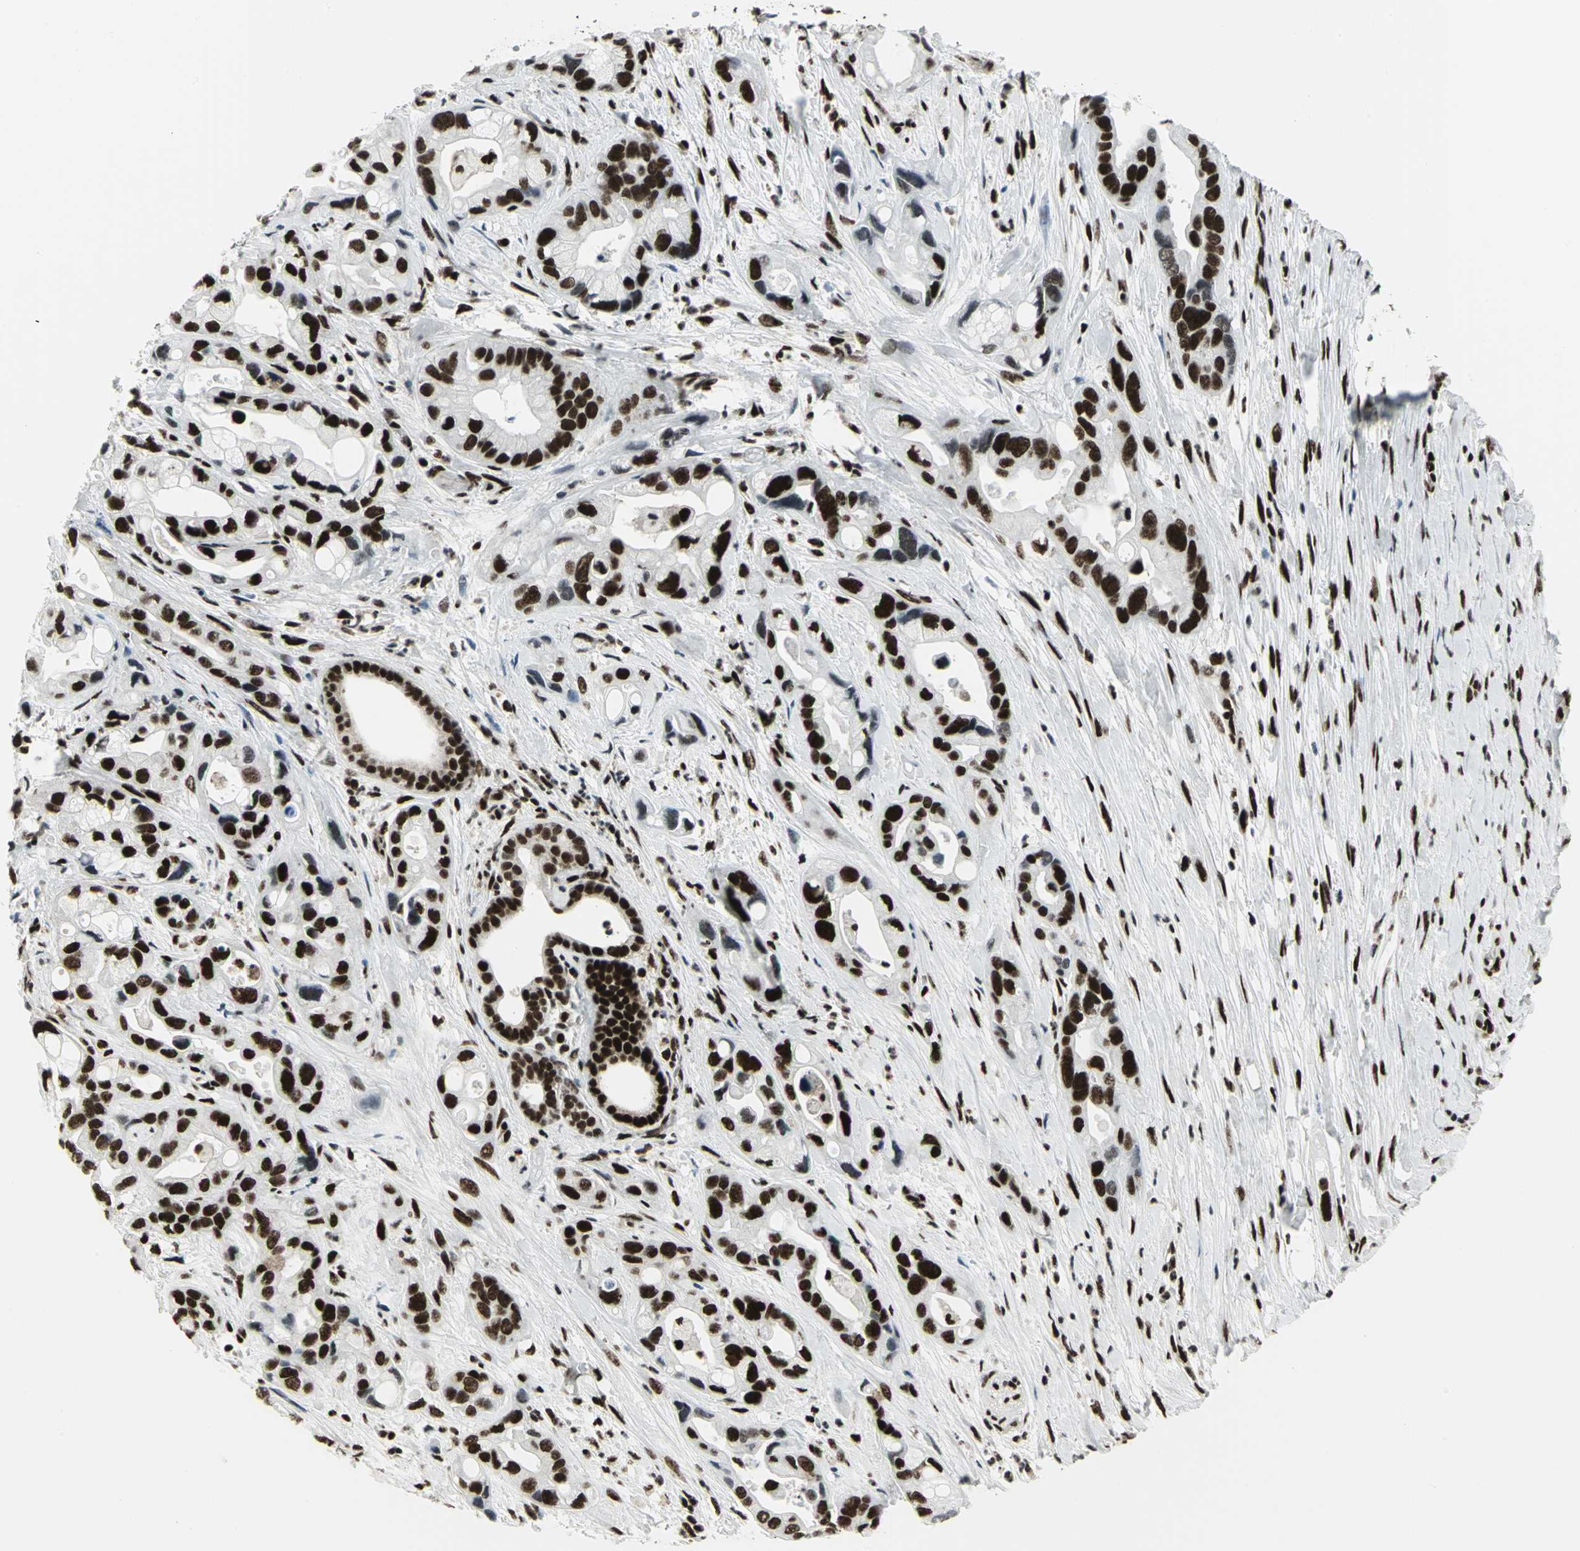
{"staining": {"intensity": "strong", "quantity": ">75%", "location": "nuclear"}, "tissue": "pancreatic cancer", "cell_type": "Tumor cells", "image_type": "cancer", "snomed": [{"axis": "morphology", "description": "Adenocarcinoma, NOS"}, {"axis": "topography", "description": "Pancreas"}], "caption": "Human pancreatic cancer stained with a protein marker reveals strong staining in tumor cells.", "gene": "SMARCA4", "patient": {"sex": "female", "age": 77}}